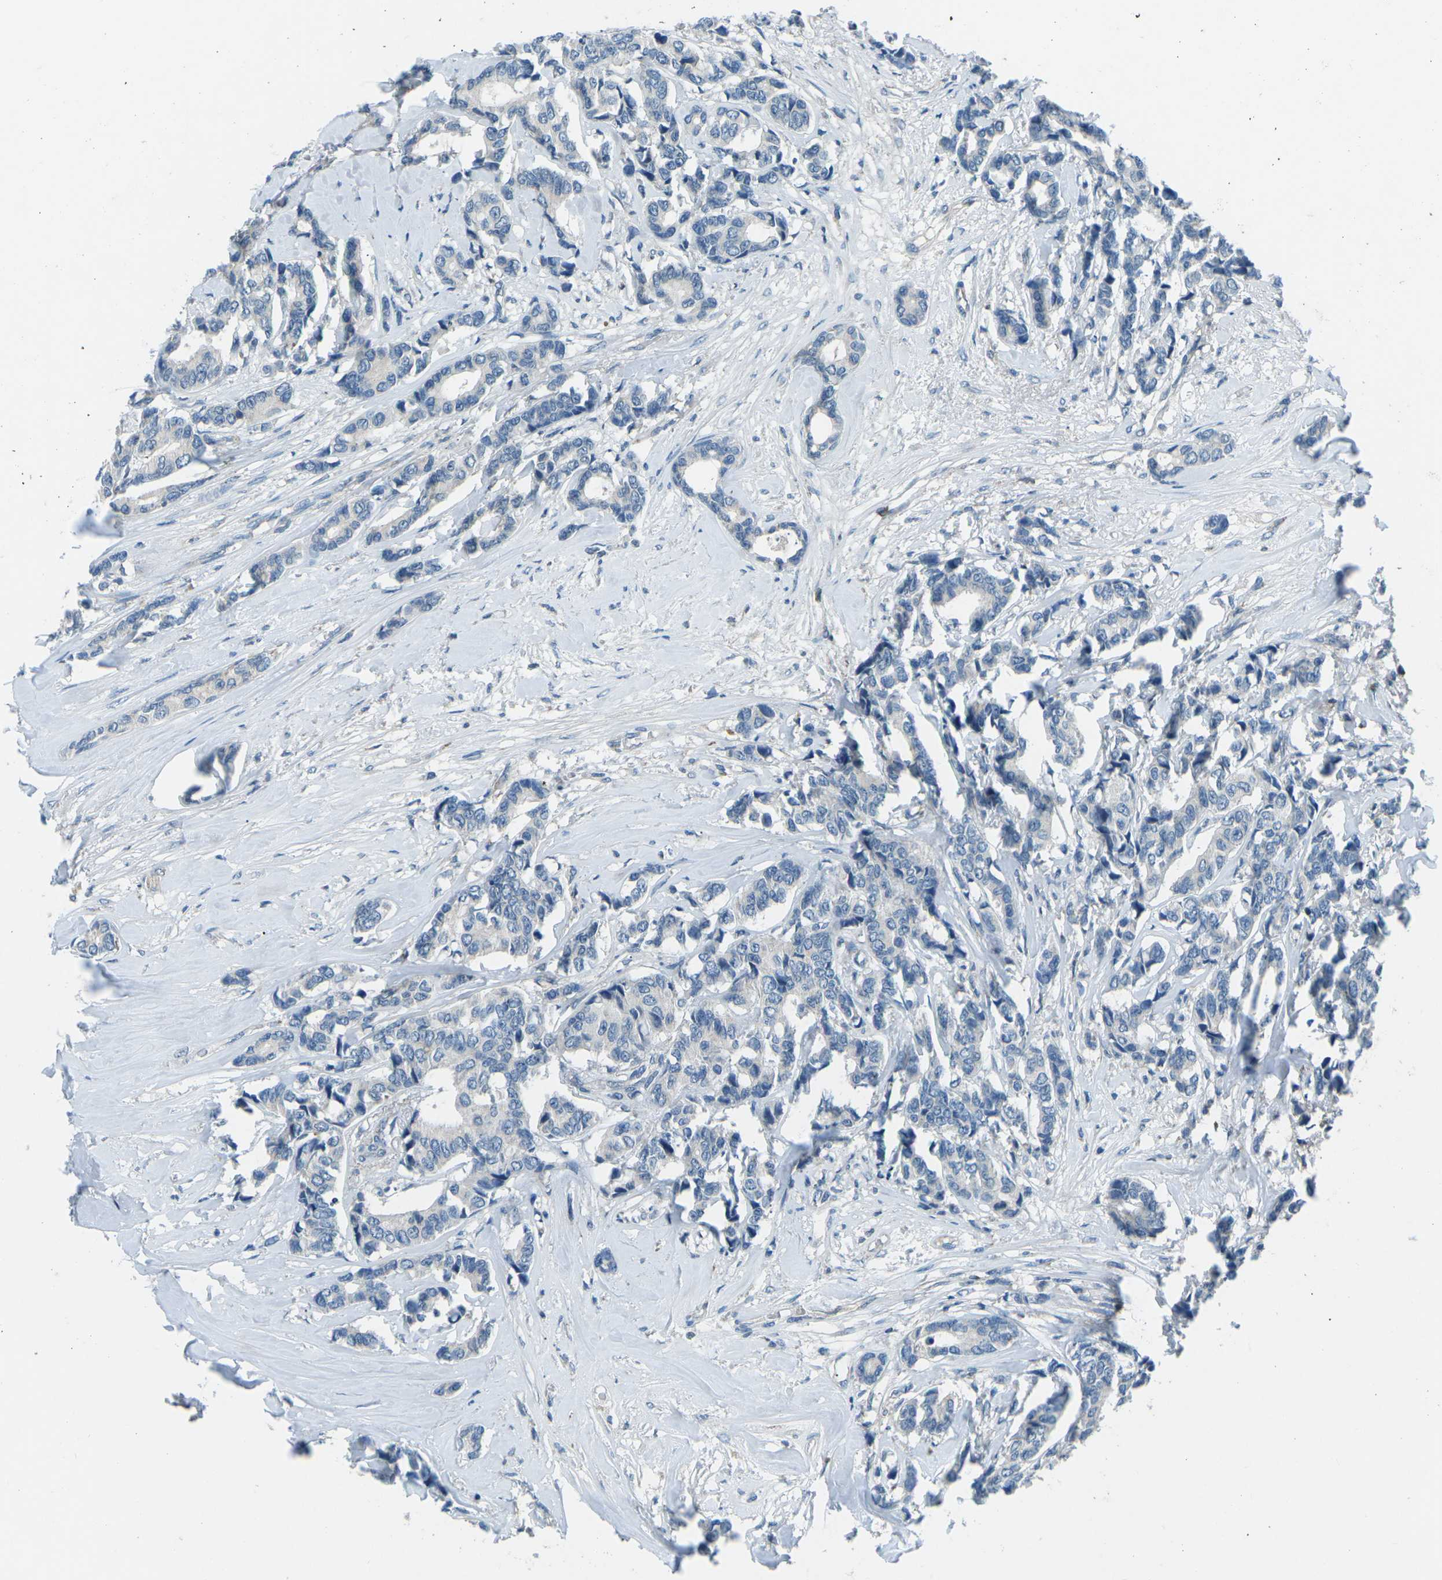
{"staining": {"intensity": "negative", "quantity": "none", "location": "none"}, "tissue": "breast cancer", "cell_type": "Tumor cells", "image_type": "cancer", "snomed": [{"axis": "morphology", "description": "Duct carcinoma"}, {"axis": "topography", "description": "Breast"}], "caption": "Human breast cancer stained for a protein using IHC displays no expression in tumor cells.", "gene": "CD1D", "patient": {"sex": "female", "age": 87}}